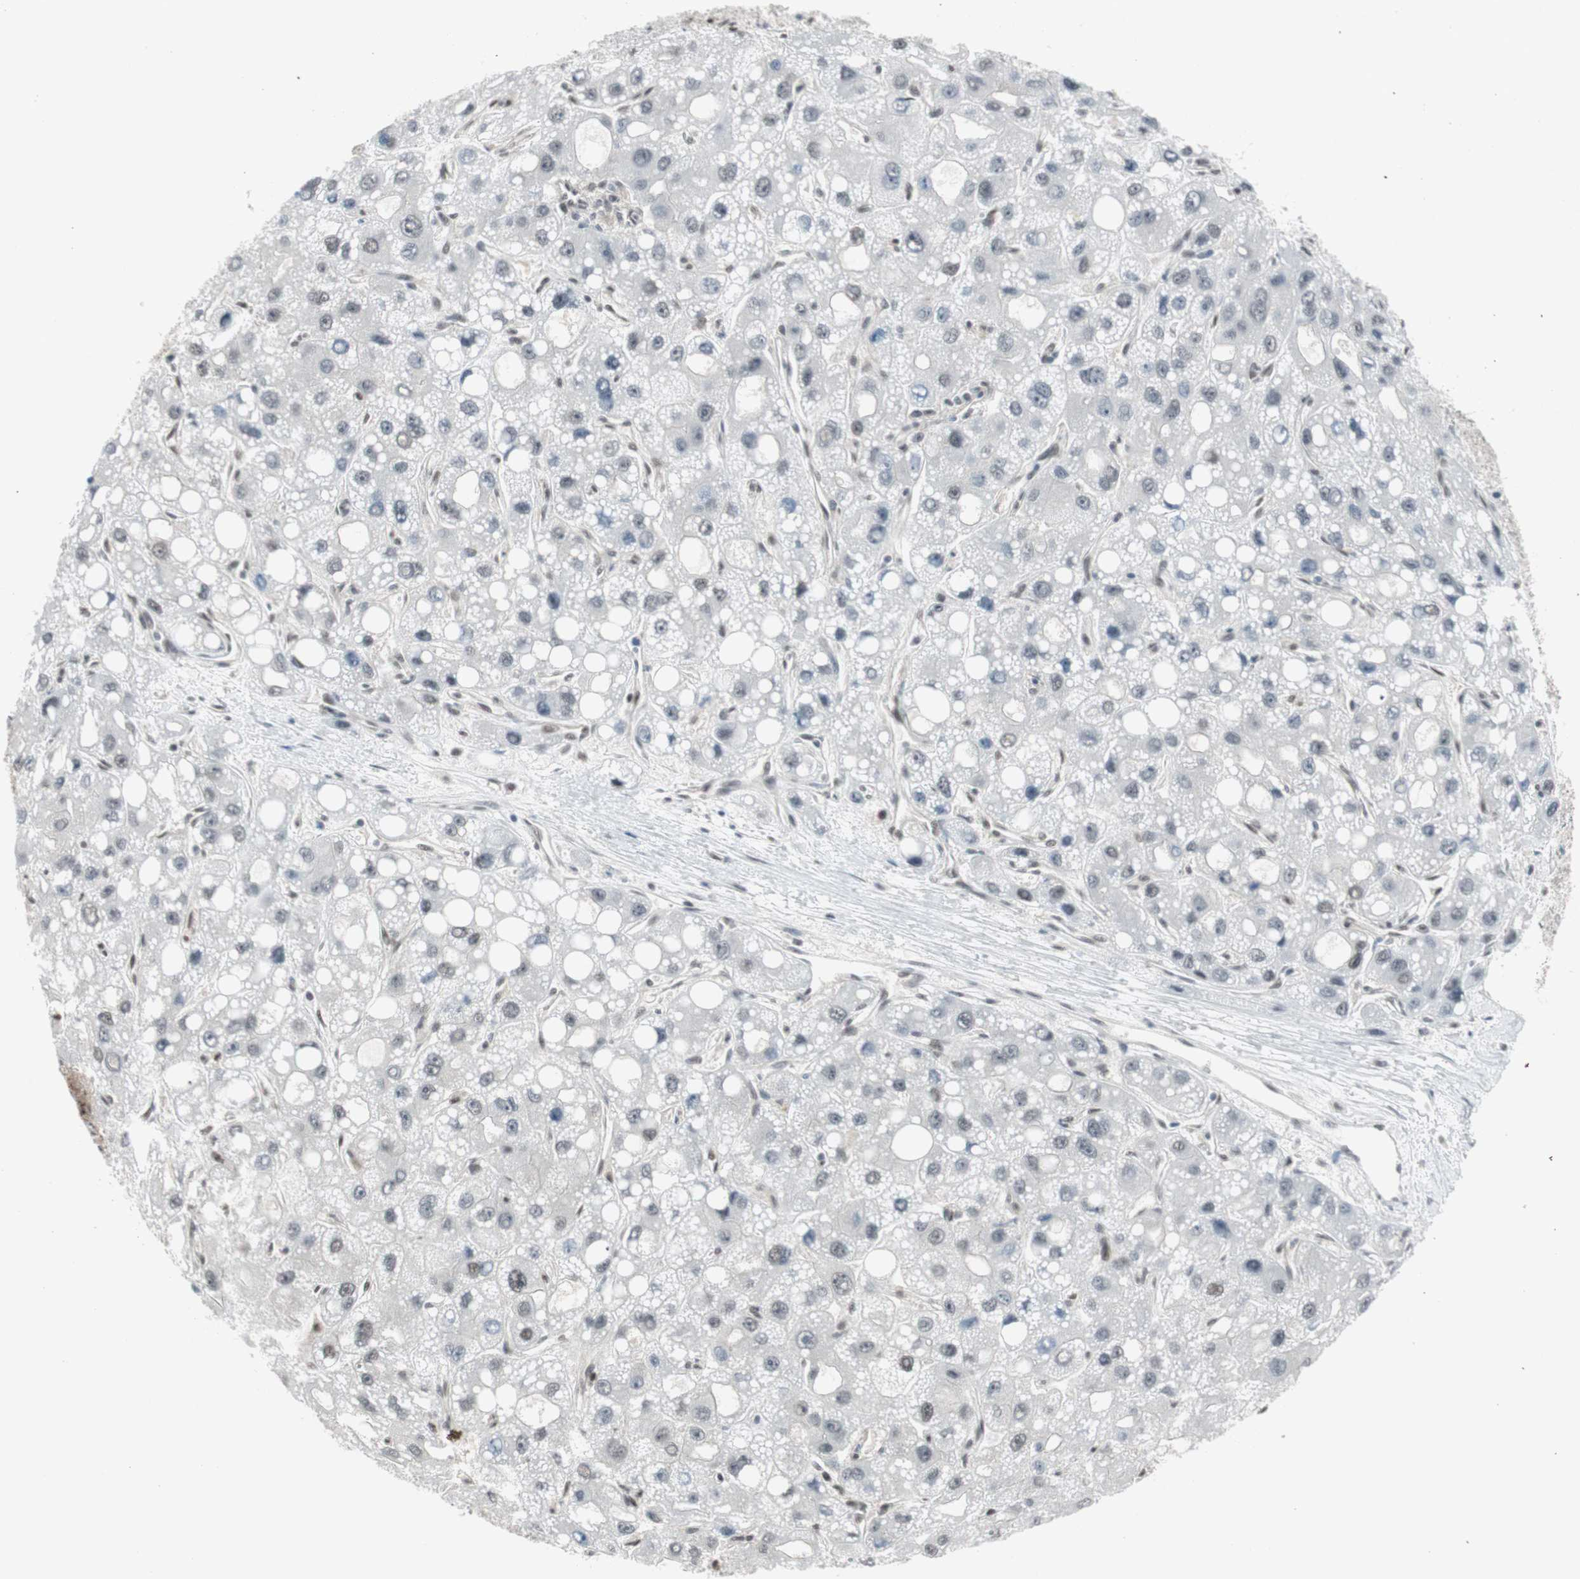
{"staining": {"intensity": "negative", "quantity": "none", "location": "none"}, "tissue": "liver cancer", "cell_type": "Tumor cells", "image_type": "cancer", "snomed": [{"axis": "morphology", "description": "Carcinoma, Hepatocellular, NOS"}, {"axis": "topography", "description": "Liver"}], "caption": "A high-resolution photomicrograph shows immunohistochemistry (IHC) staining of hepatocellular carcinoma (liver), which displays no significant expression in tumor cells.", "gene": "LONP2", "patient": {"sex": "male", "age": 55}}